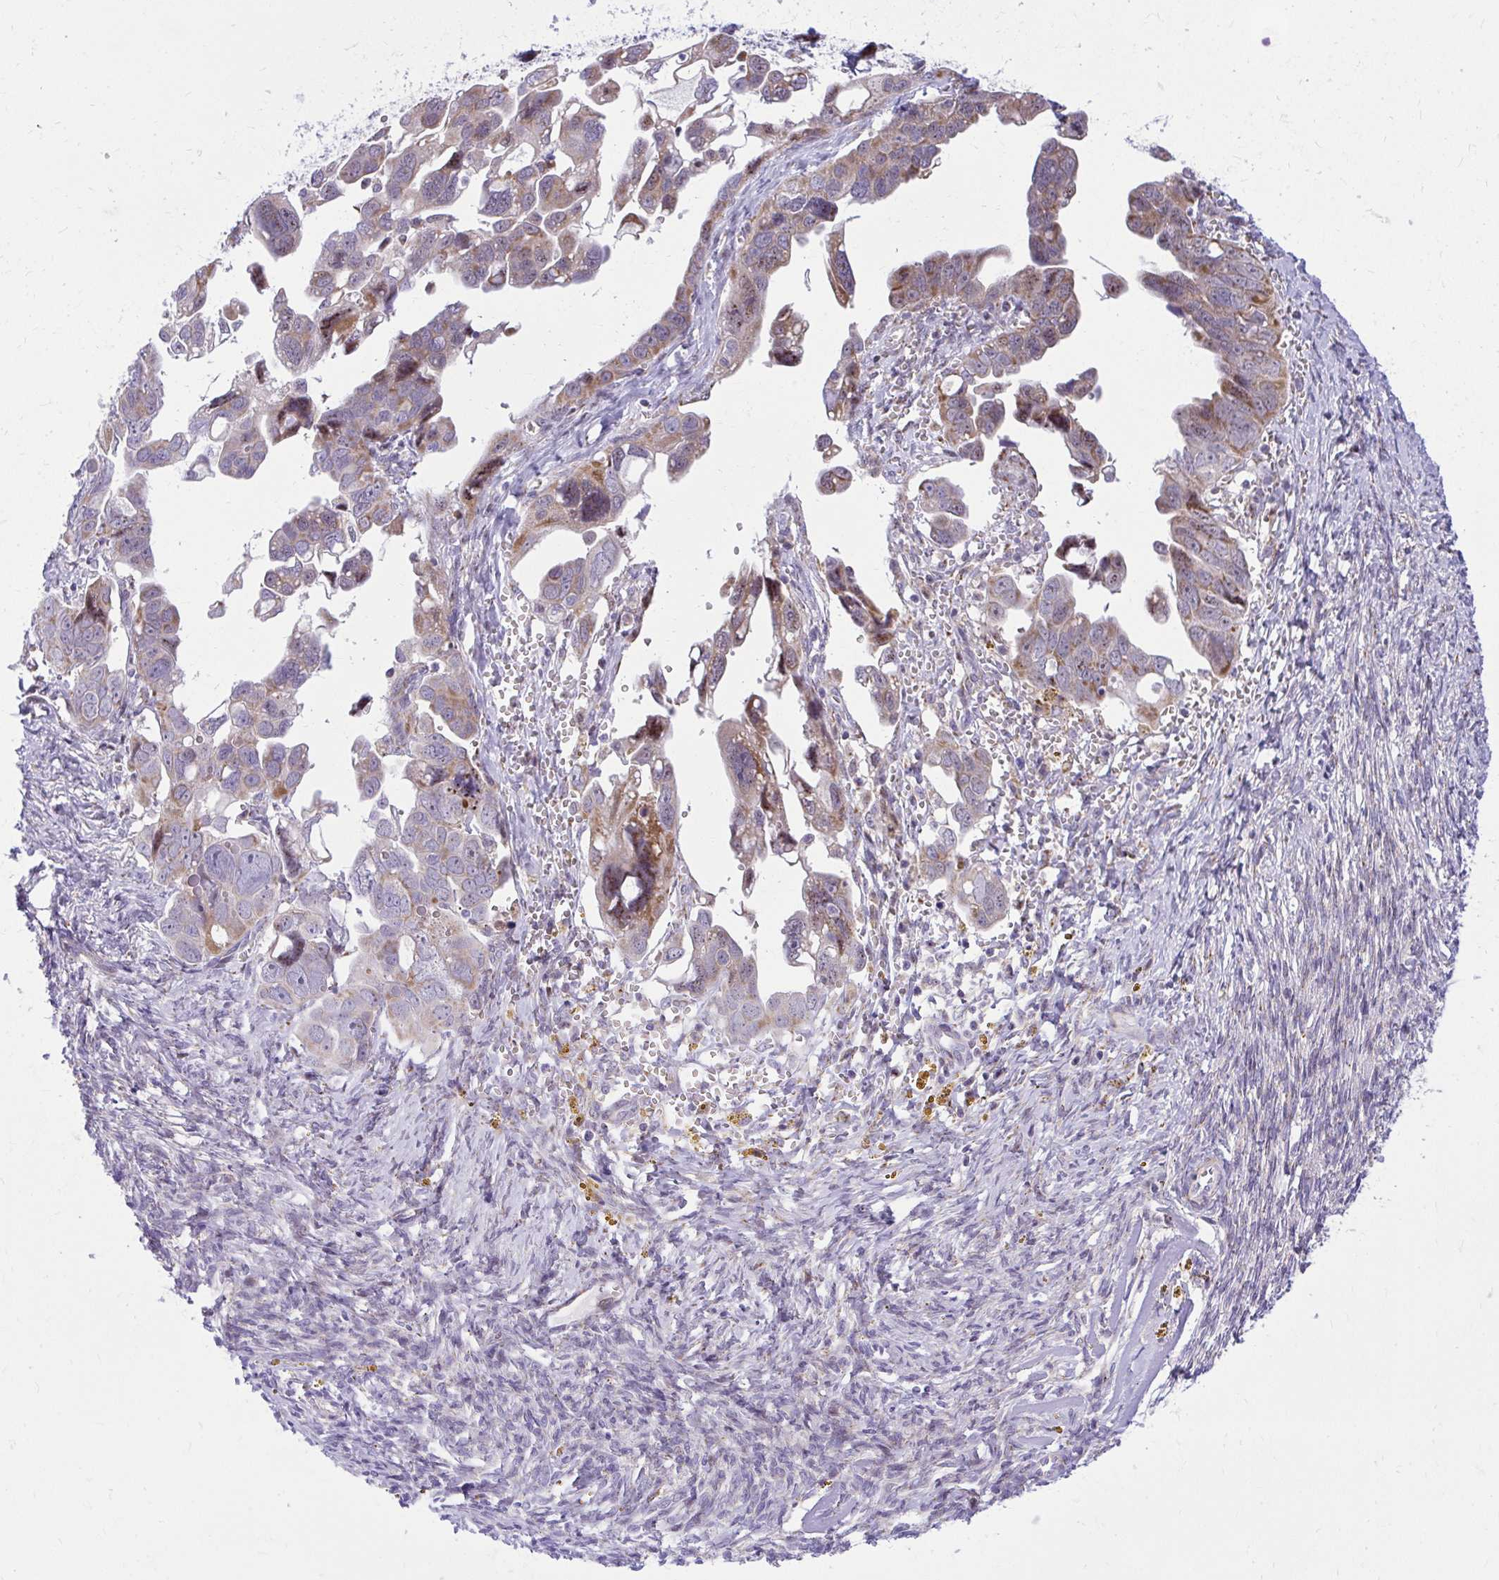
{"staining": {"intensity": "weak", "quantity": "<25%", "location": "cytoplasmic/membranous"}, "tissue": "ovarian cancer", "cell_type": "Tumor cells", "image_type": "cancer", "snomed": [{"axis": "morphology", "description": "Cystadenocarcinoma, serous, NOS"}, {"axis": "topography", "description": "Ovary"}], "caption": "Tumor cells are negative for brown protein staining in ovarian cancer.", "gene": "GPRIN3", "patient": {"sex": "female", "age": 59}}